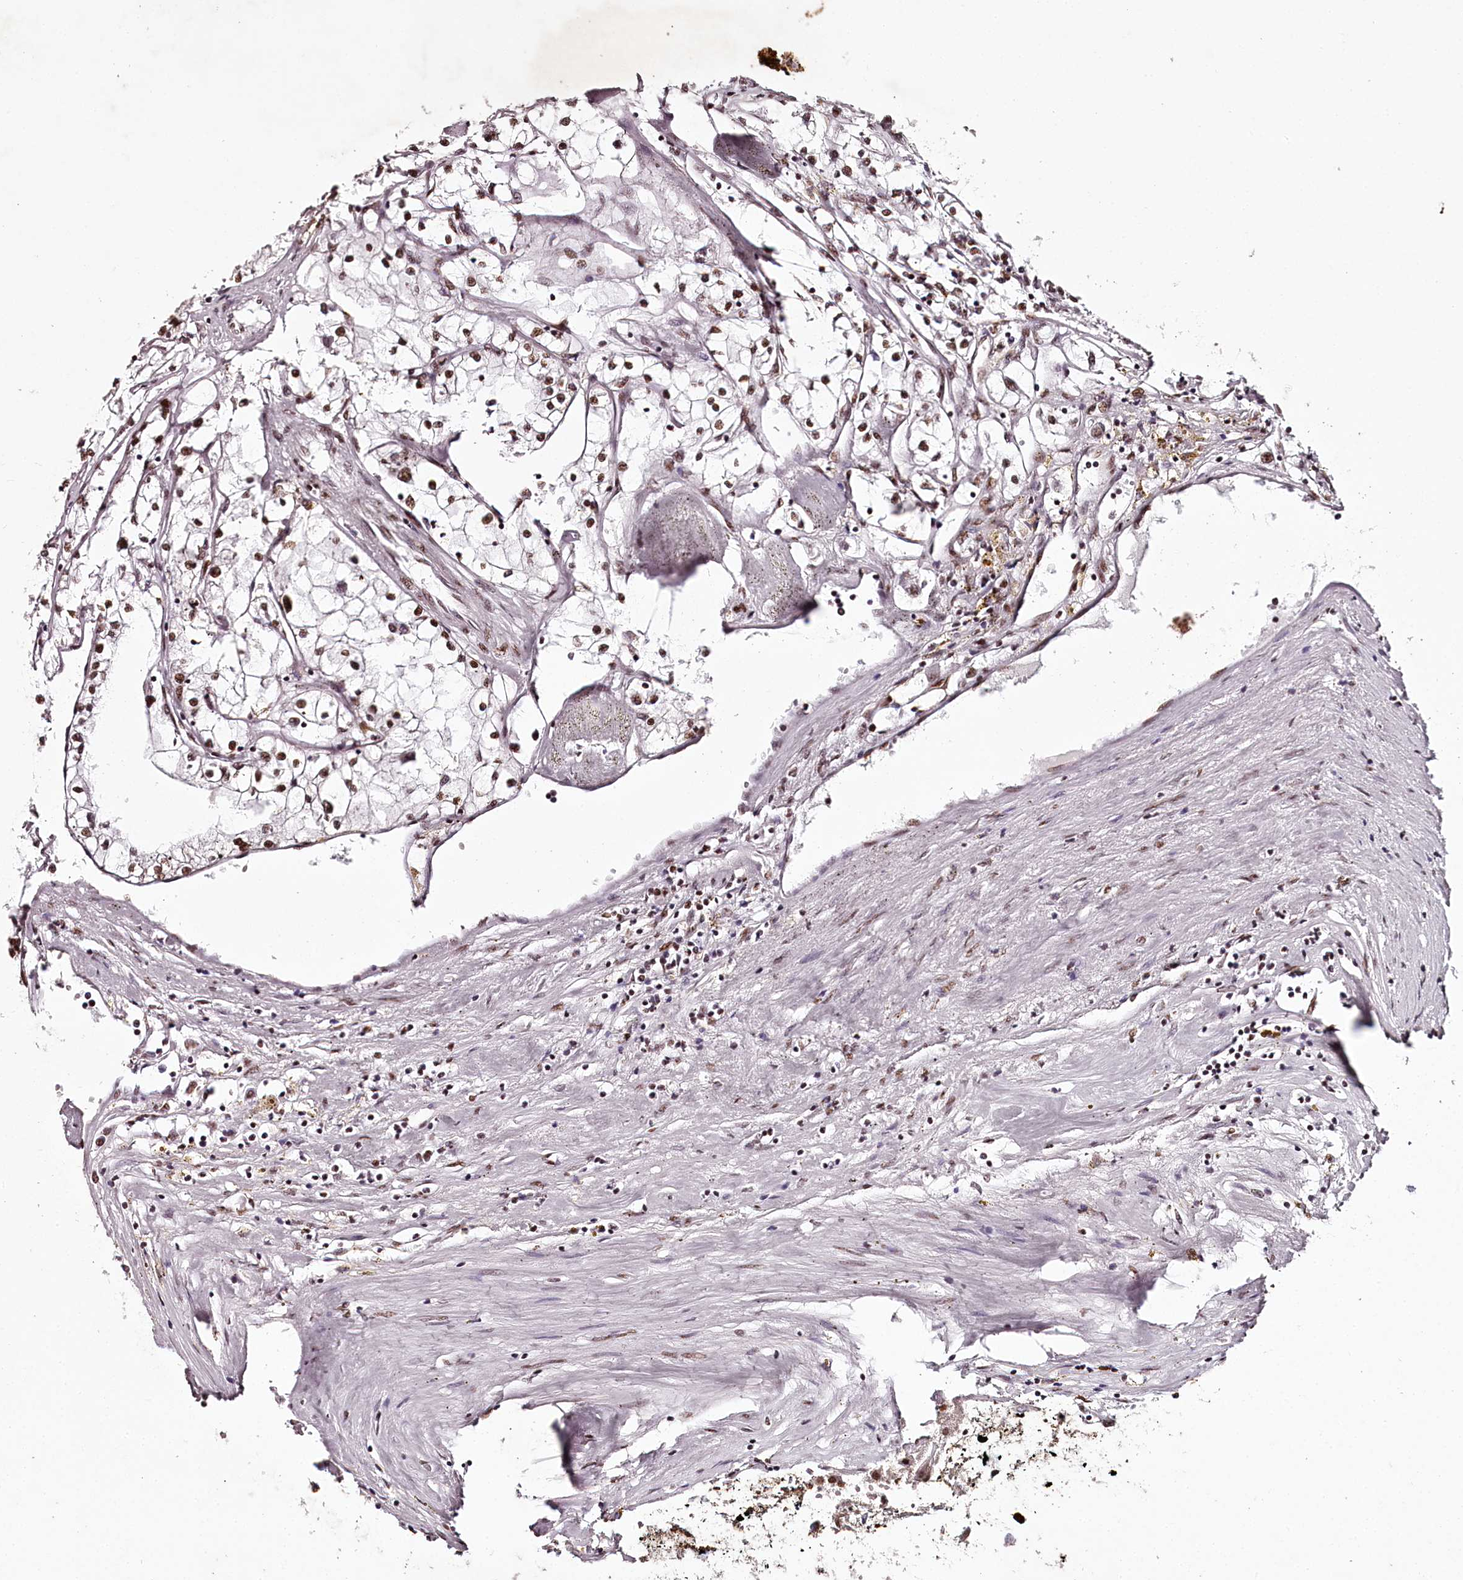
{"staining": {"intensity": "moderate", "quantity": ">75%", "location": "nuclear"}, "tissue": "renal cancer", "cell_type": "Tumor cells", "image_type": "cancer", "snomed": [{"axis": "morphology", "description": "Adenocarcinoma, NOS"}, {"axis": "topography", "description": "Kidney"}], "caption": "High-magnification brightfield microscopy of adenocarcinoma (renal) stained with DAB (3,3'-diaminobenzidine) (brown) and counterstained with hematoxylin (blue). tumor cells exhibit moderate nuclear expression is identified in approximately>75% of cells.", "gene": "PSPC1", "patient": {"sex": "male", "age": 56}}